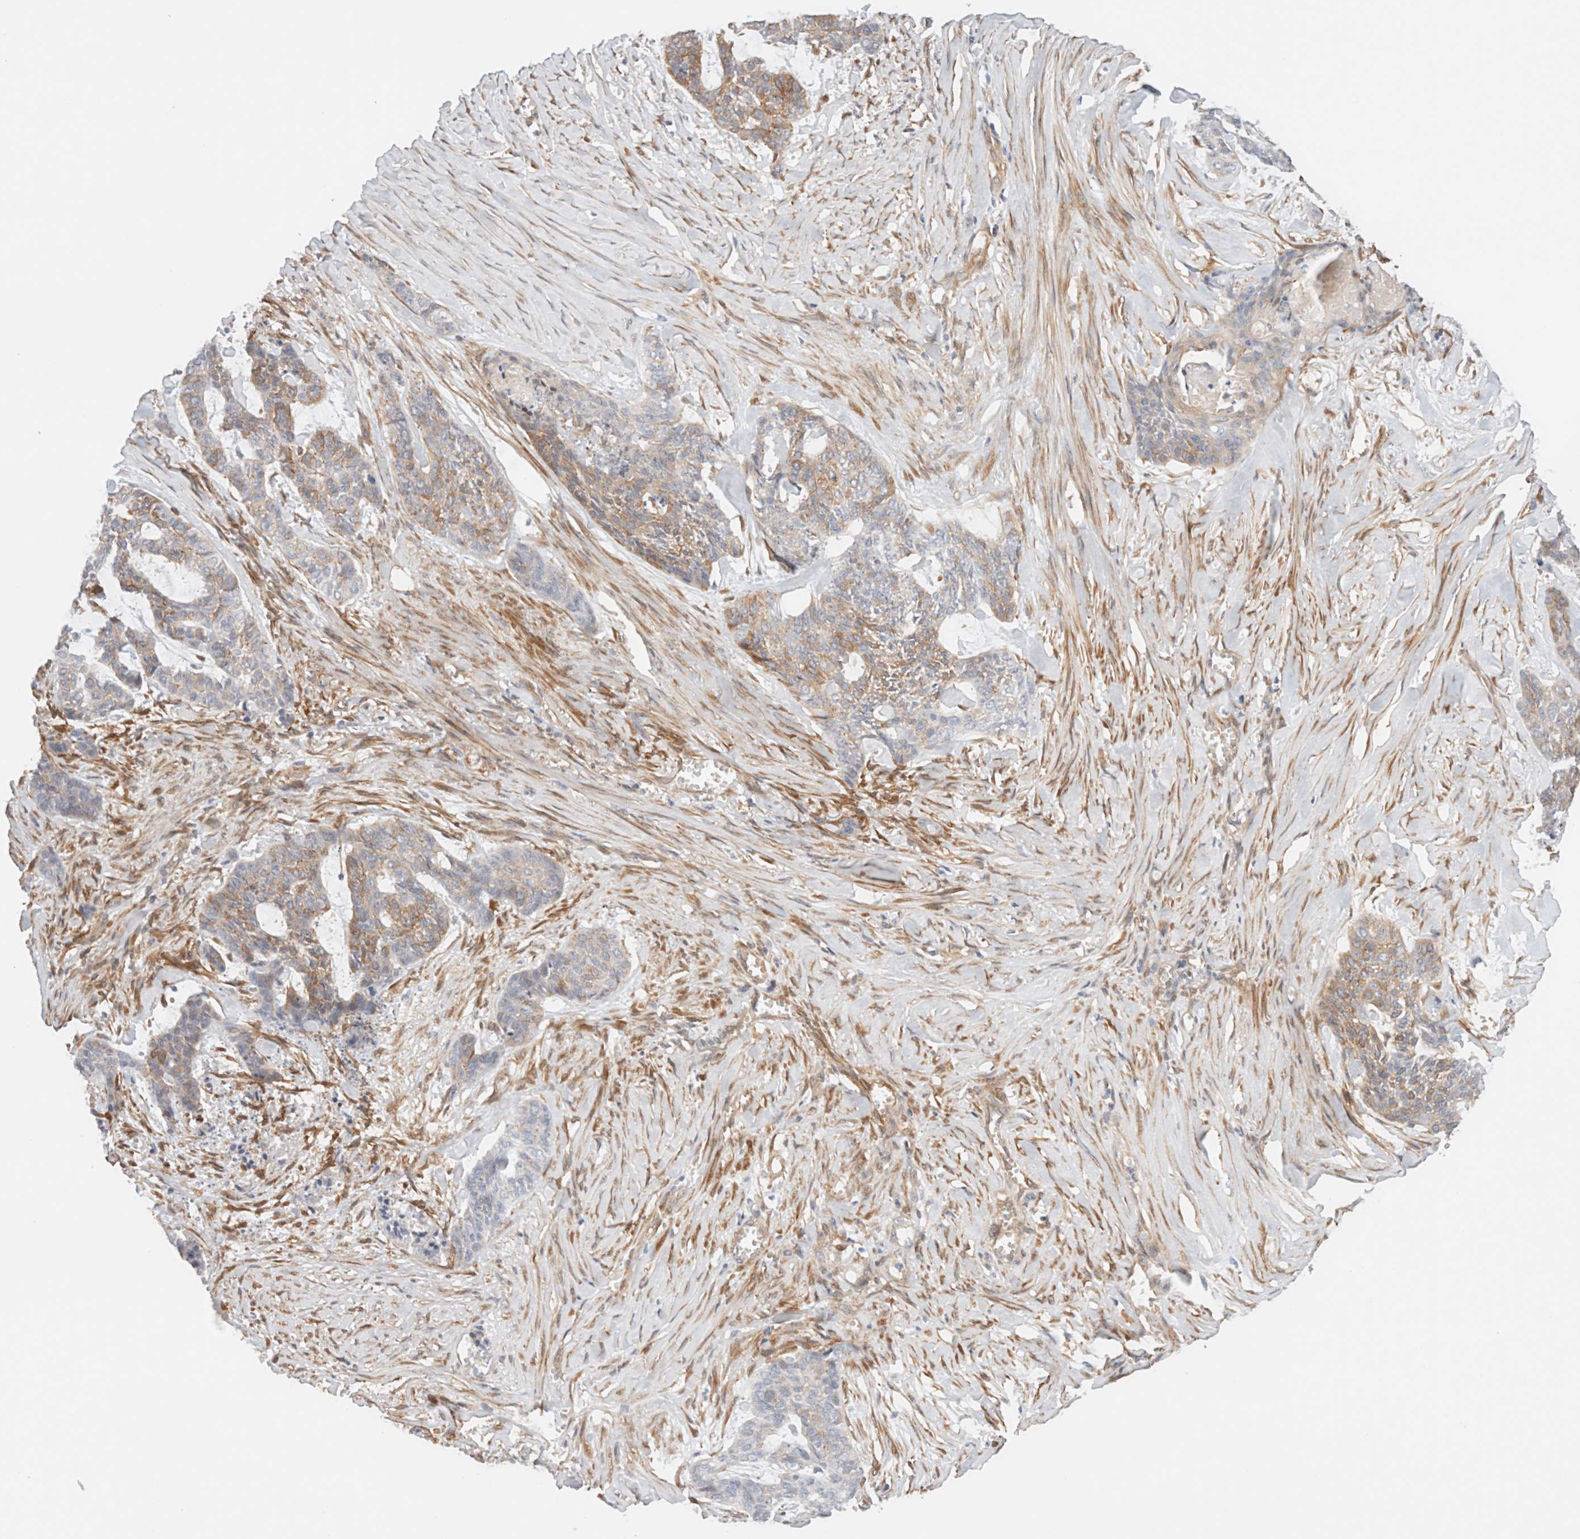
{"staining": {"intensity": "weak", "quantity": "25%-75%", "location": "cytoplasmic/membranous"}, "tissue": "skin cancer", "cell_type": "Tumor cells", "image_type": "cancer", "snomed": [{"axis": "morphology", "description": "Basal cell carcinoma"}, {"axis": "topography", "description": "Skin"}], "caption": "Tumor cells show weak cytoplasmic/membranous expression in about 25%-75% of cells in skin cancer (basal cell carcinoma). (DAB IHC with brightfield microscopy, high magnification).", "gene": "LMCD1", "patient": {"sex": "female", "age": 64}}